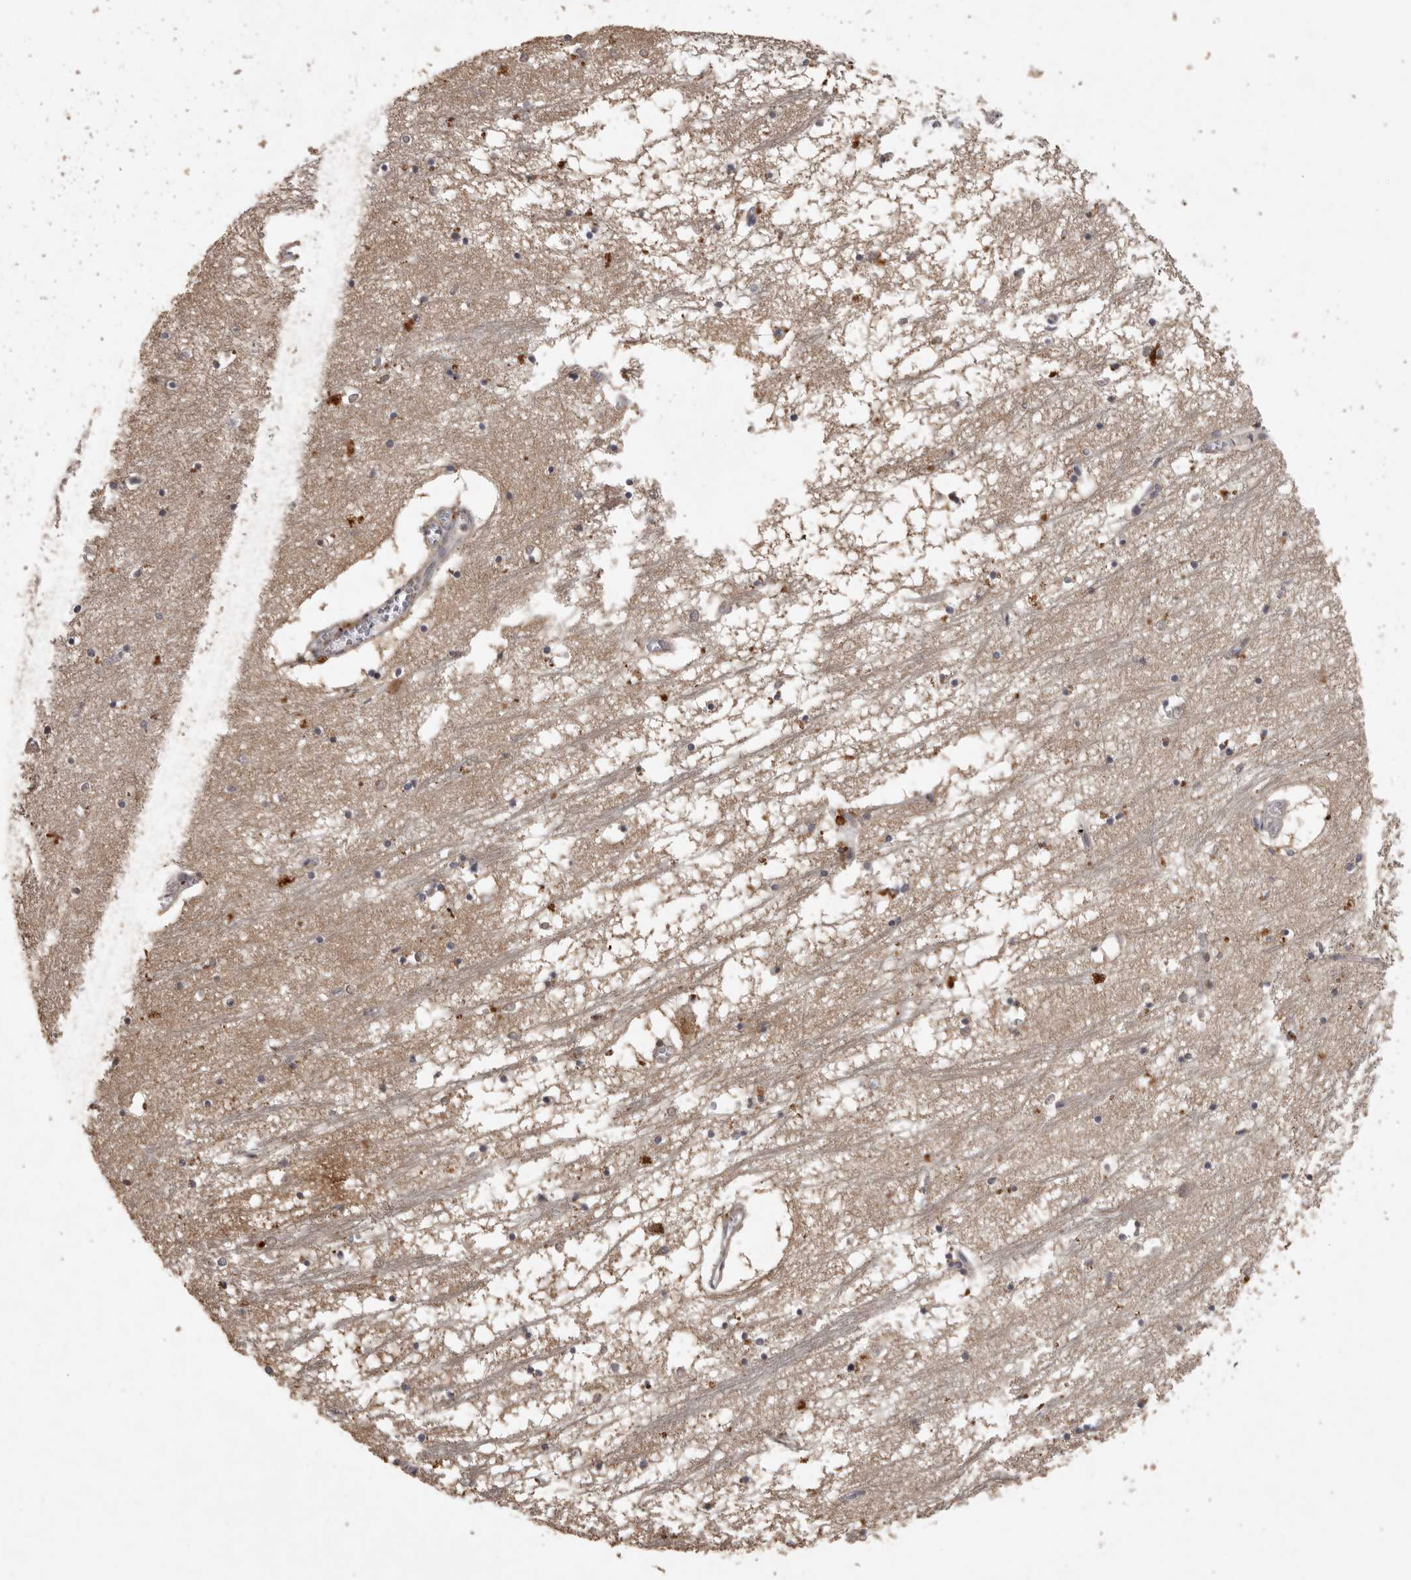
{"staining": {"intensity": "weak", "quantity": "<25%", "location": "cytoplasmic/membranous"}, "tissue": "hippocampus", "cell_type": "Glial cells", "image_type": "normal", "snomed": [{"axis": "morphology", "description": "Normal tissue, NOS"}, {"axis": "topography", "description": "Hippocampus"}], "caption": "A histopathology image of hippocampus stained for a protein demonstrates no brown staining in glial cells. The staining was performed using DAB to visualize the protein expression in brown, while the nuclei were stained in blue with hematoxylin (Magnification: 20x).", "gene": "ADAMTS4", "patient": {"sex": "male", "age": 70}}